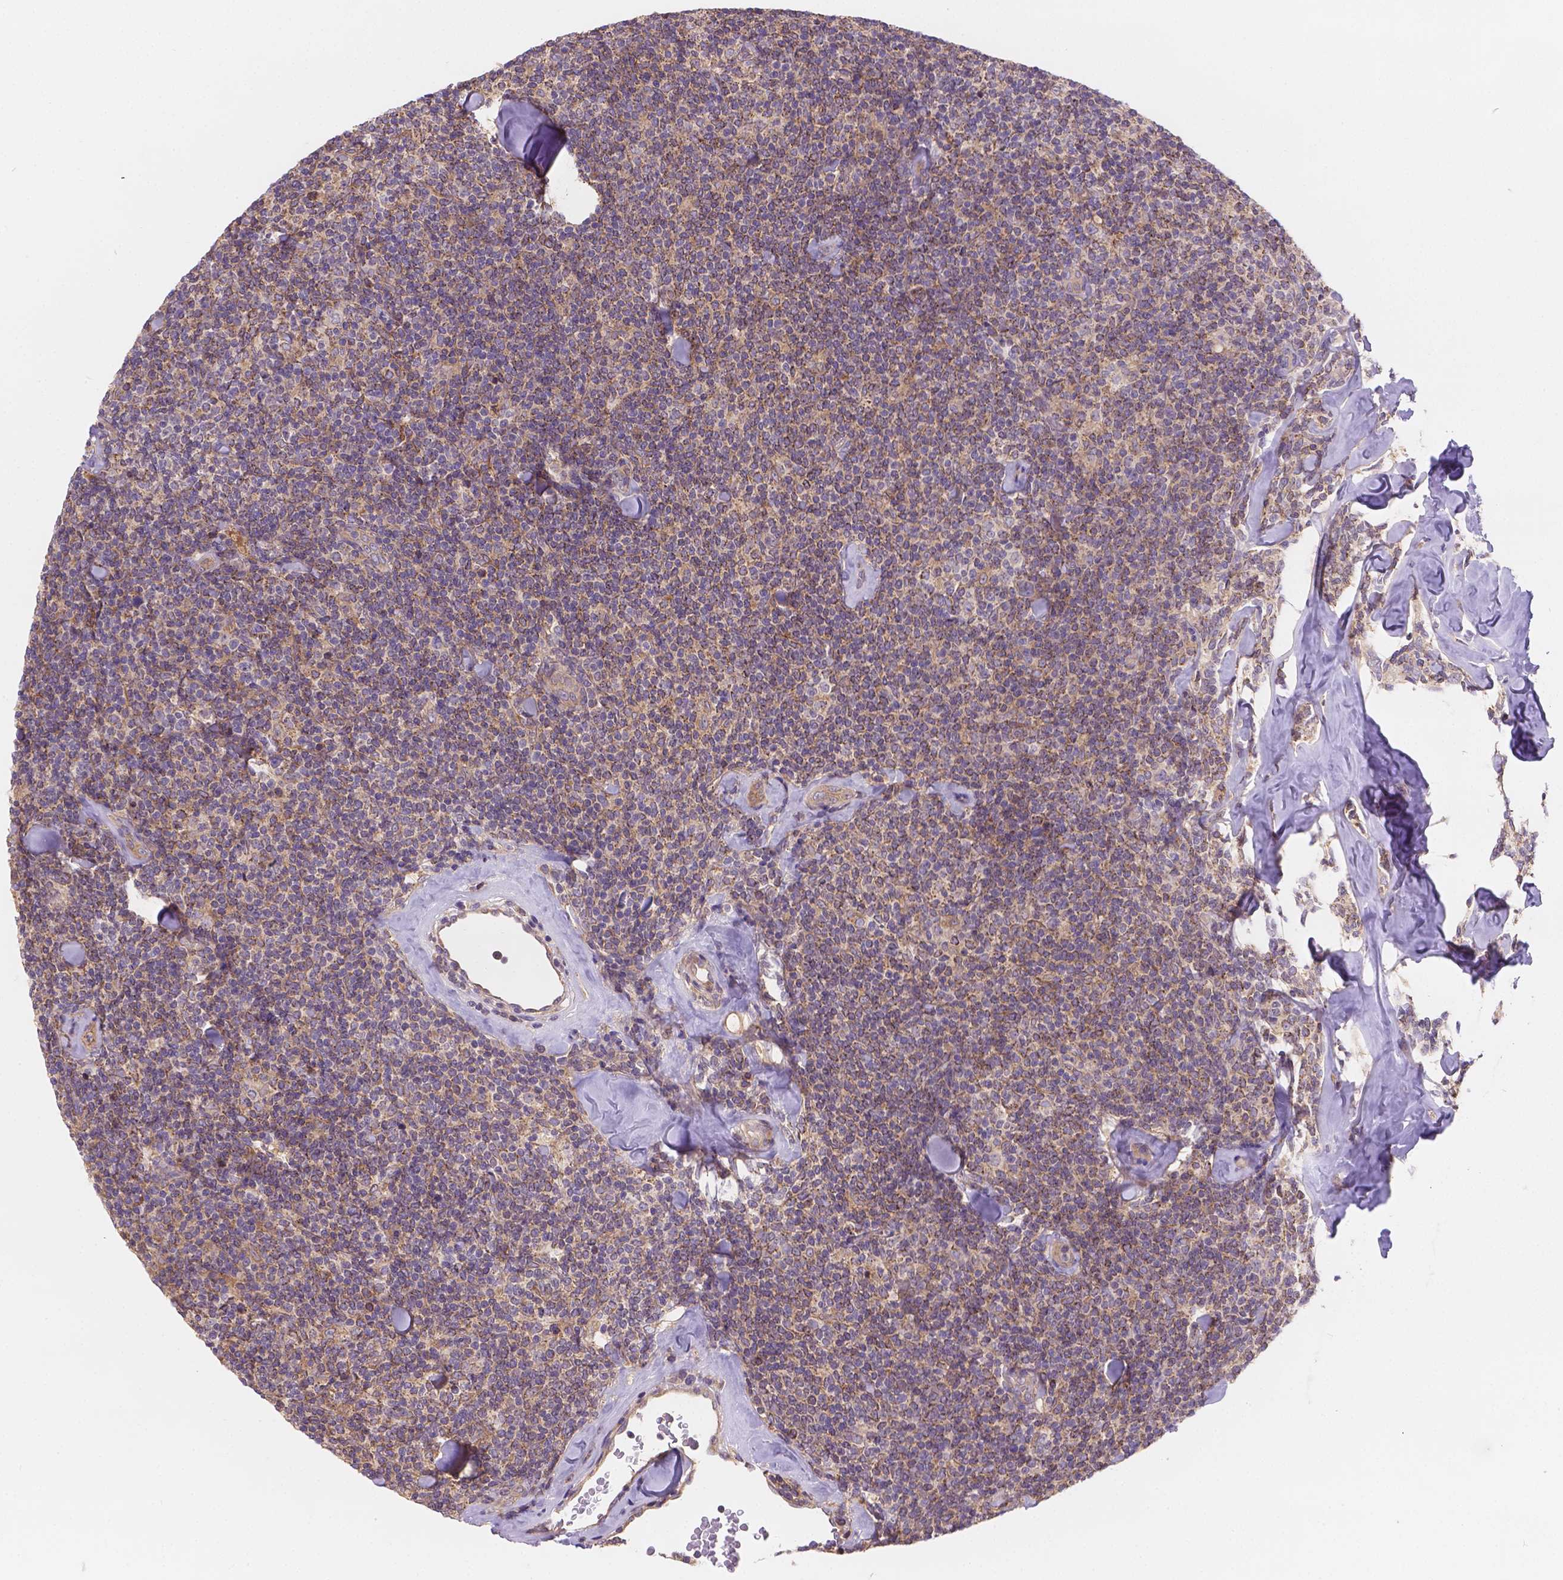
{"staining": {"intensity": "moderate", "quantity": ">75%", "location": "cytoplasmic/membranous"}, "tissue": "lymphoma", "cell_type": "Tumor cells", "image_type": "cancer", "snomed": [{"axis": "morphology", "description": "Malignant lymphoma, non-Hodgkin's type, Low grade"}, {"axis": "topography", "description": "Lymph node"}], "caption": "Human low-grade malignant lymphoma, non-Hodgkin's type stained with a protein marker reveals moderate staining in tumor cells.", "gene": "CDK10", "patient": {"sex": "female", "age": 56}}